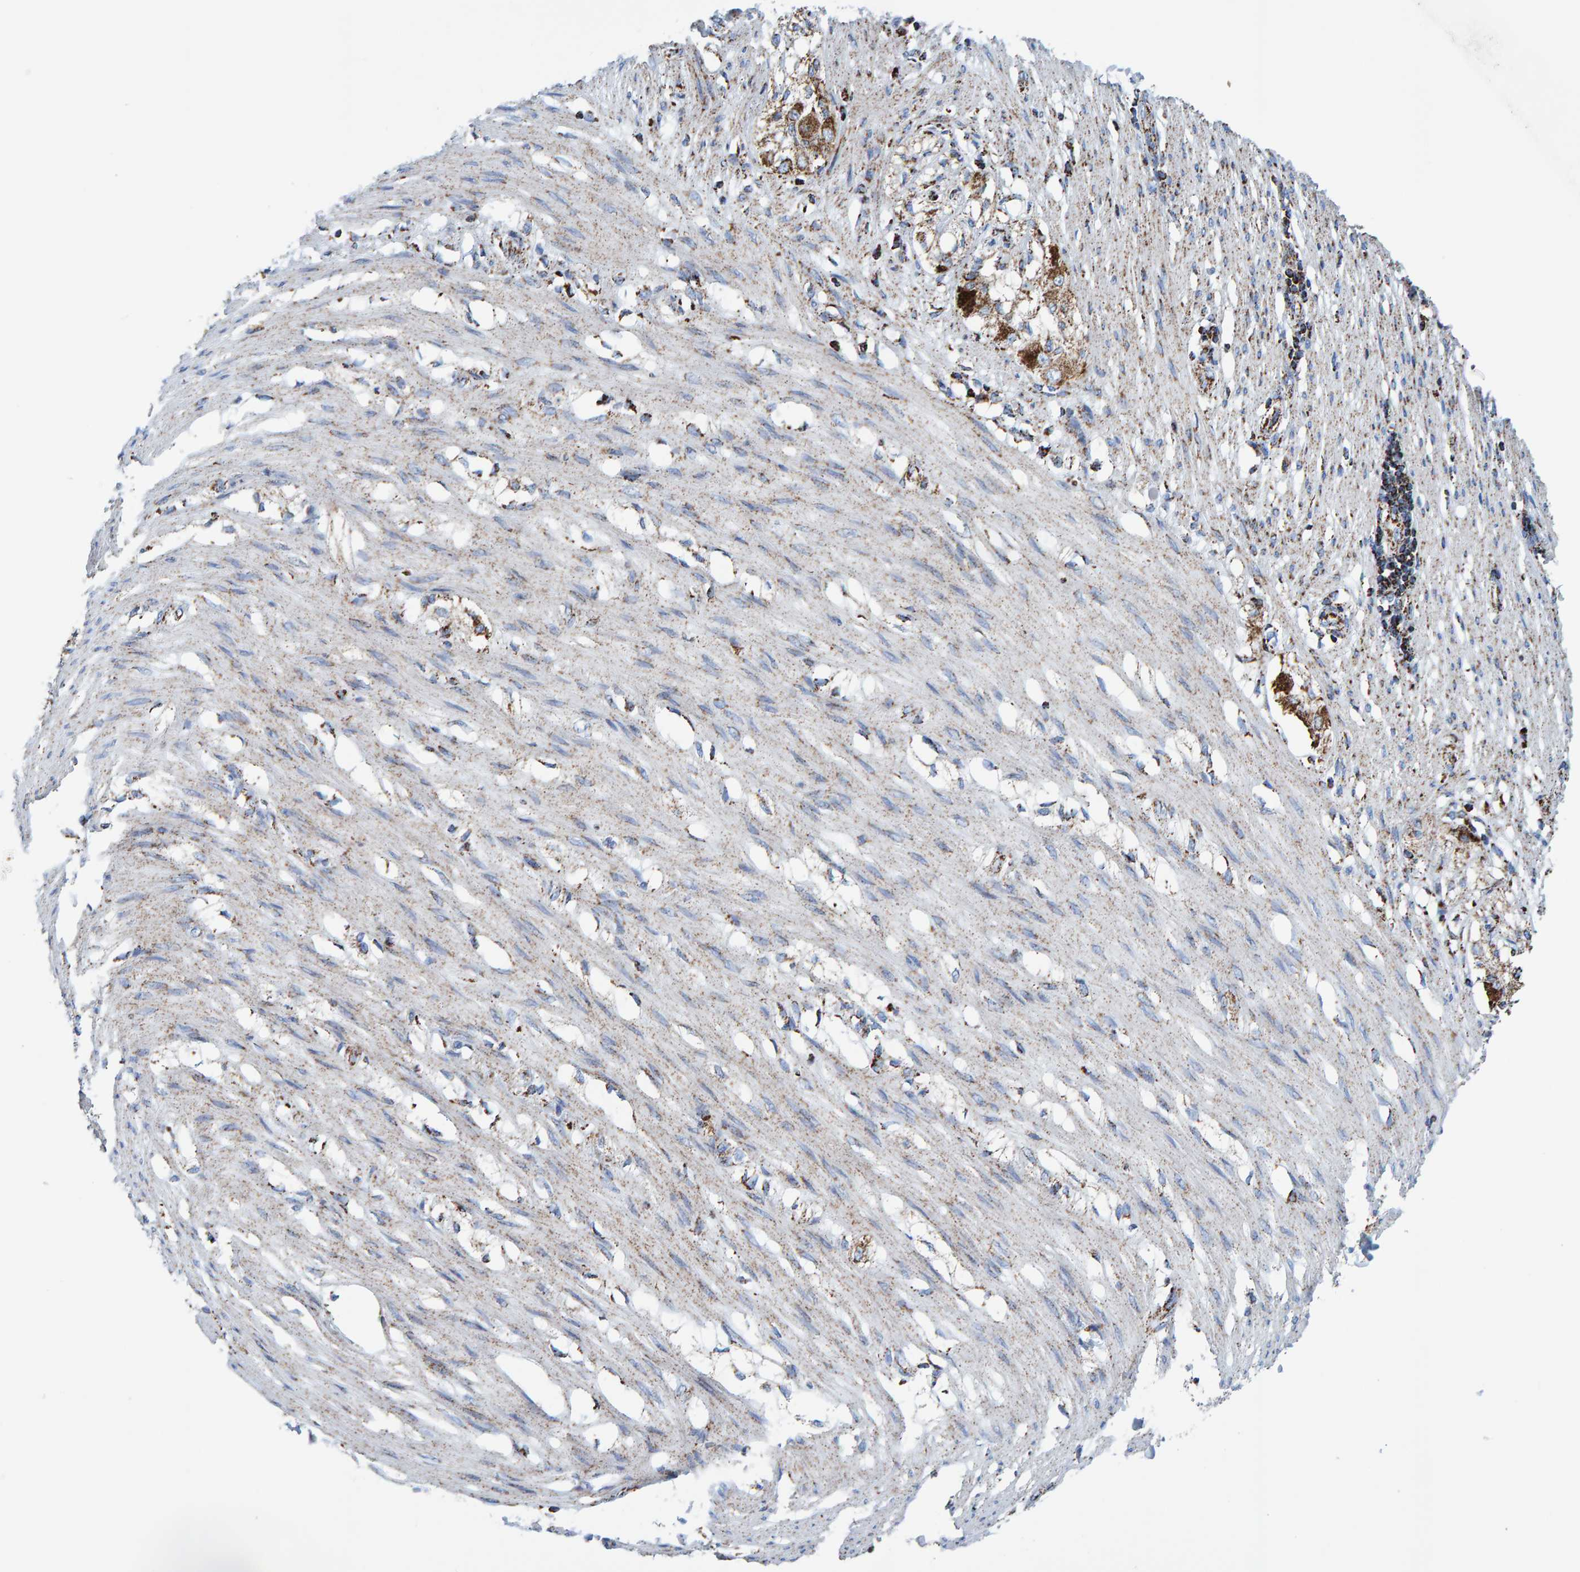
{"staining": {"intensity": "weak", "quantity": "25%-75%", "location": "cytoplasmic/membranous"}, "tissue": "smooth muscle", "cell_type": "Smooth muscle cells", "image_type": "normal", "snomed": [{"axis": "morphology", "description": "Normal tissue, NOS"}, {"axis": "morphology", "description": "Adenocarcinoma, NOS"}, {"axis": "topography", "description": "Smooth muscle"}, {"axis": "topography", "description": "Colon"}], "caption": "High-power microscopy captured an immunohistochemistry (IHC) micrograph of normal smooth muscle, revealing weak cytoplasmic/membranous staining in approximately 25%-75% of smooth muscle cells. The staining was performed using DAB (3,3'-diaminobenzidine), with brown indicating positive protein expression. Nuclei are stained blue with hematoxylin.", "gene": "ENSG00000262660", "patient": {"sex": "male", "age": 14}}